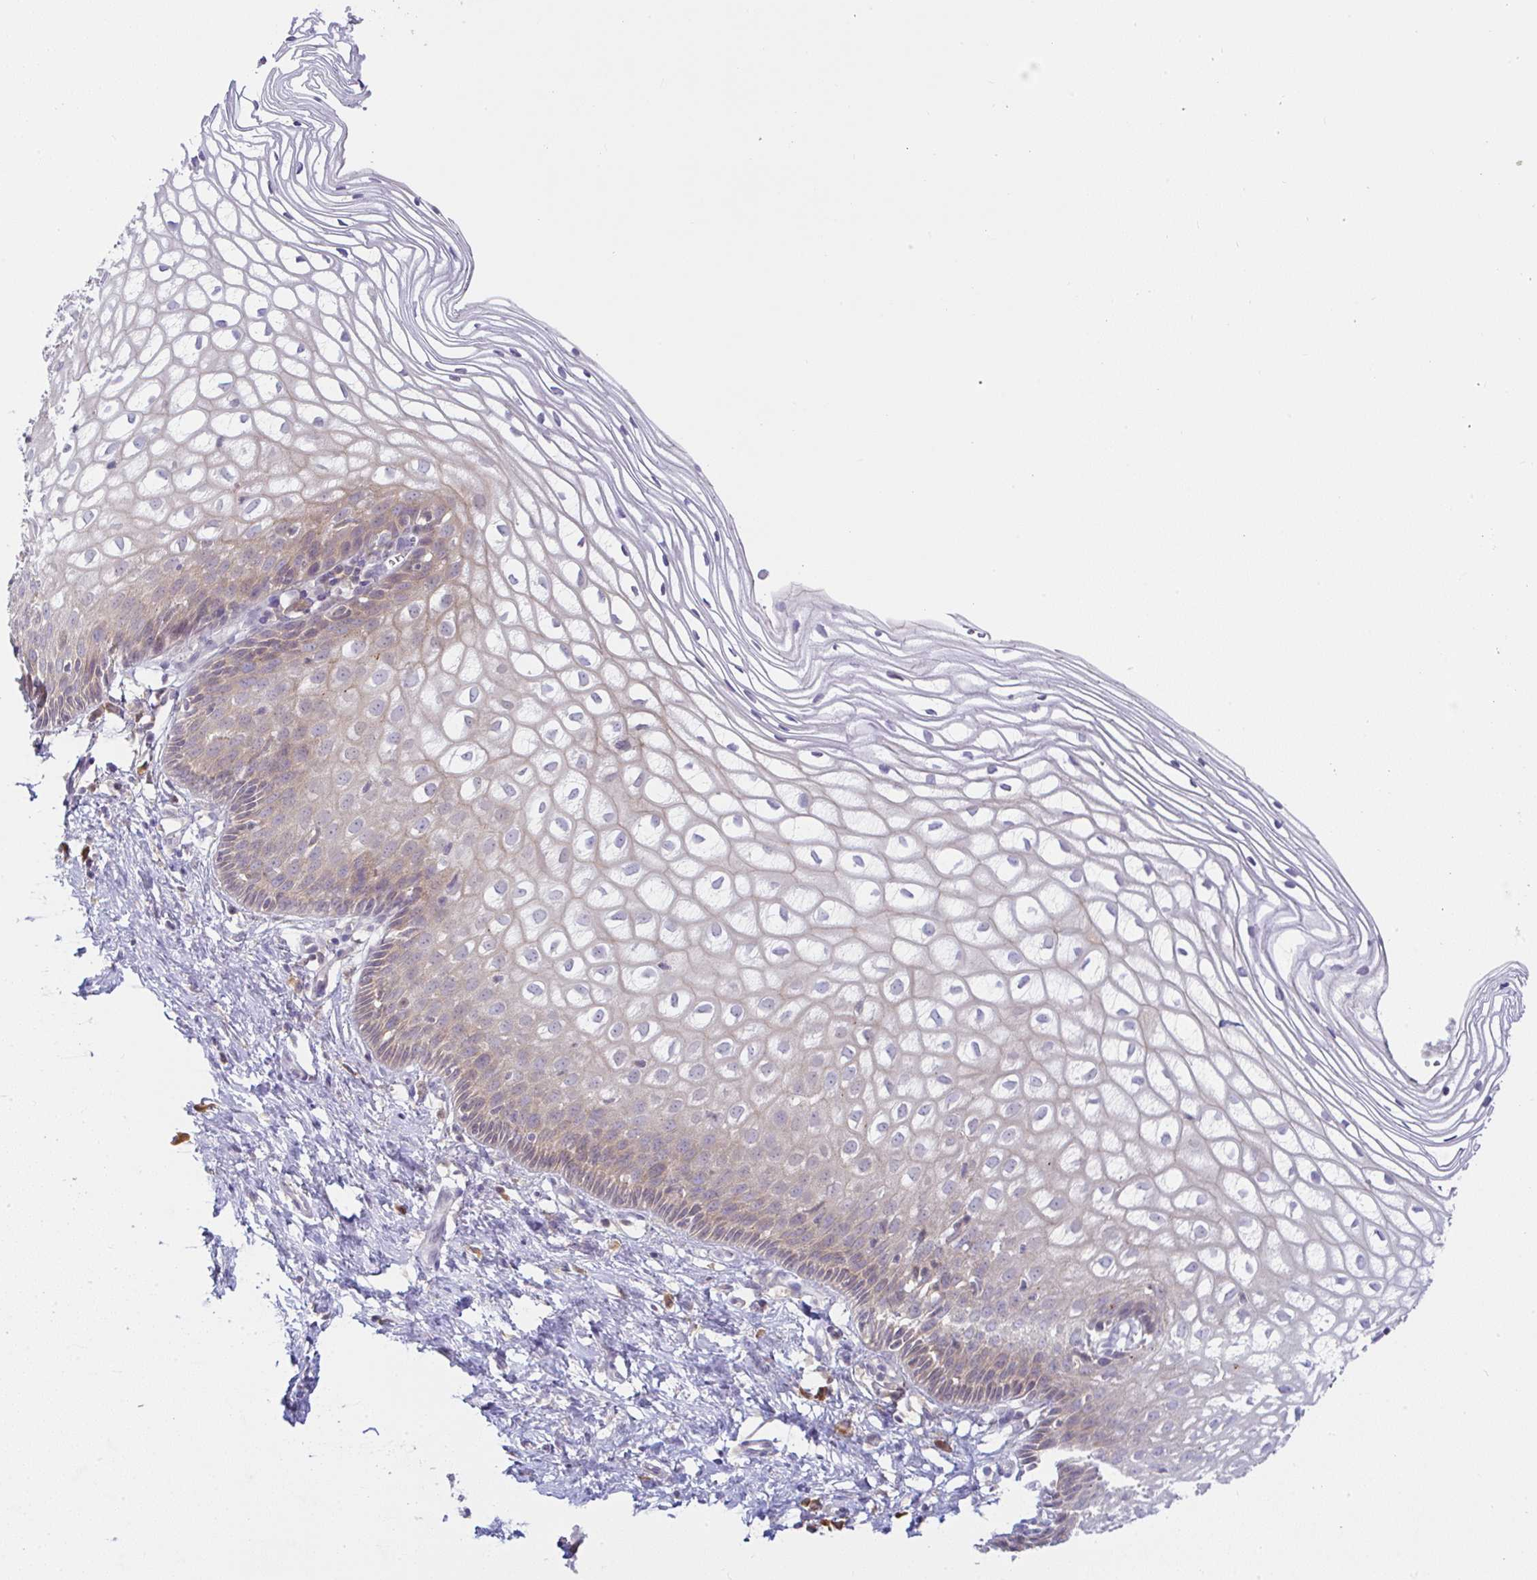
{"staining": {"intensity": "weak", "quantity": "25%-75%", "location": "cytoplasmic/membranous"}, "tissue": "cervix", "cell_type": "Glandular cells", "image_type": "normal", "snomed": [{"axis": "morphology", "description": "Normal tissue, NOS"}, {"axis": "topography", "description": "Cervix"}], "caption": "Immunohistochemical staining of unremarkable human cervix demonstrates low levels of weak cytoplasmic/membranous staining in approximately 25%-75% of glandular cells. (brown staining indicates protein expression, while blue staining denotes nuclei).", "gene": "DERL2", "patient": {"sex": "female", "age": 36}}